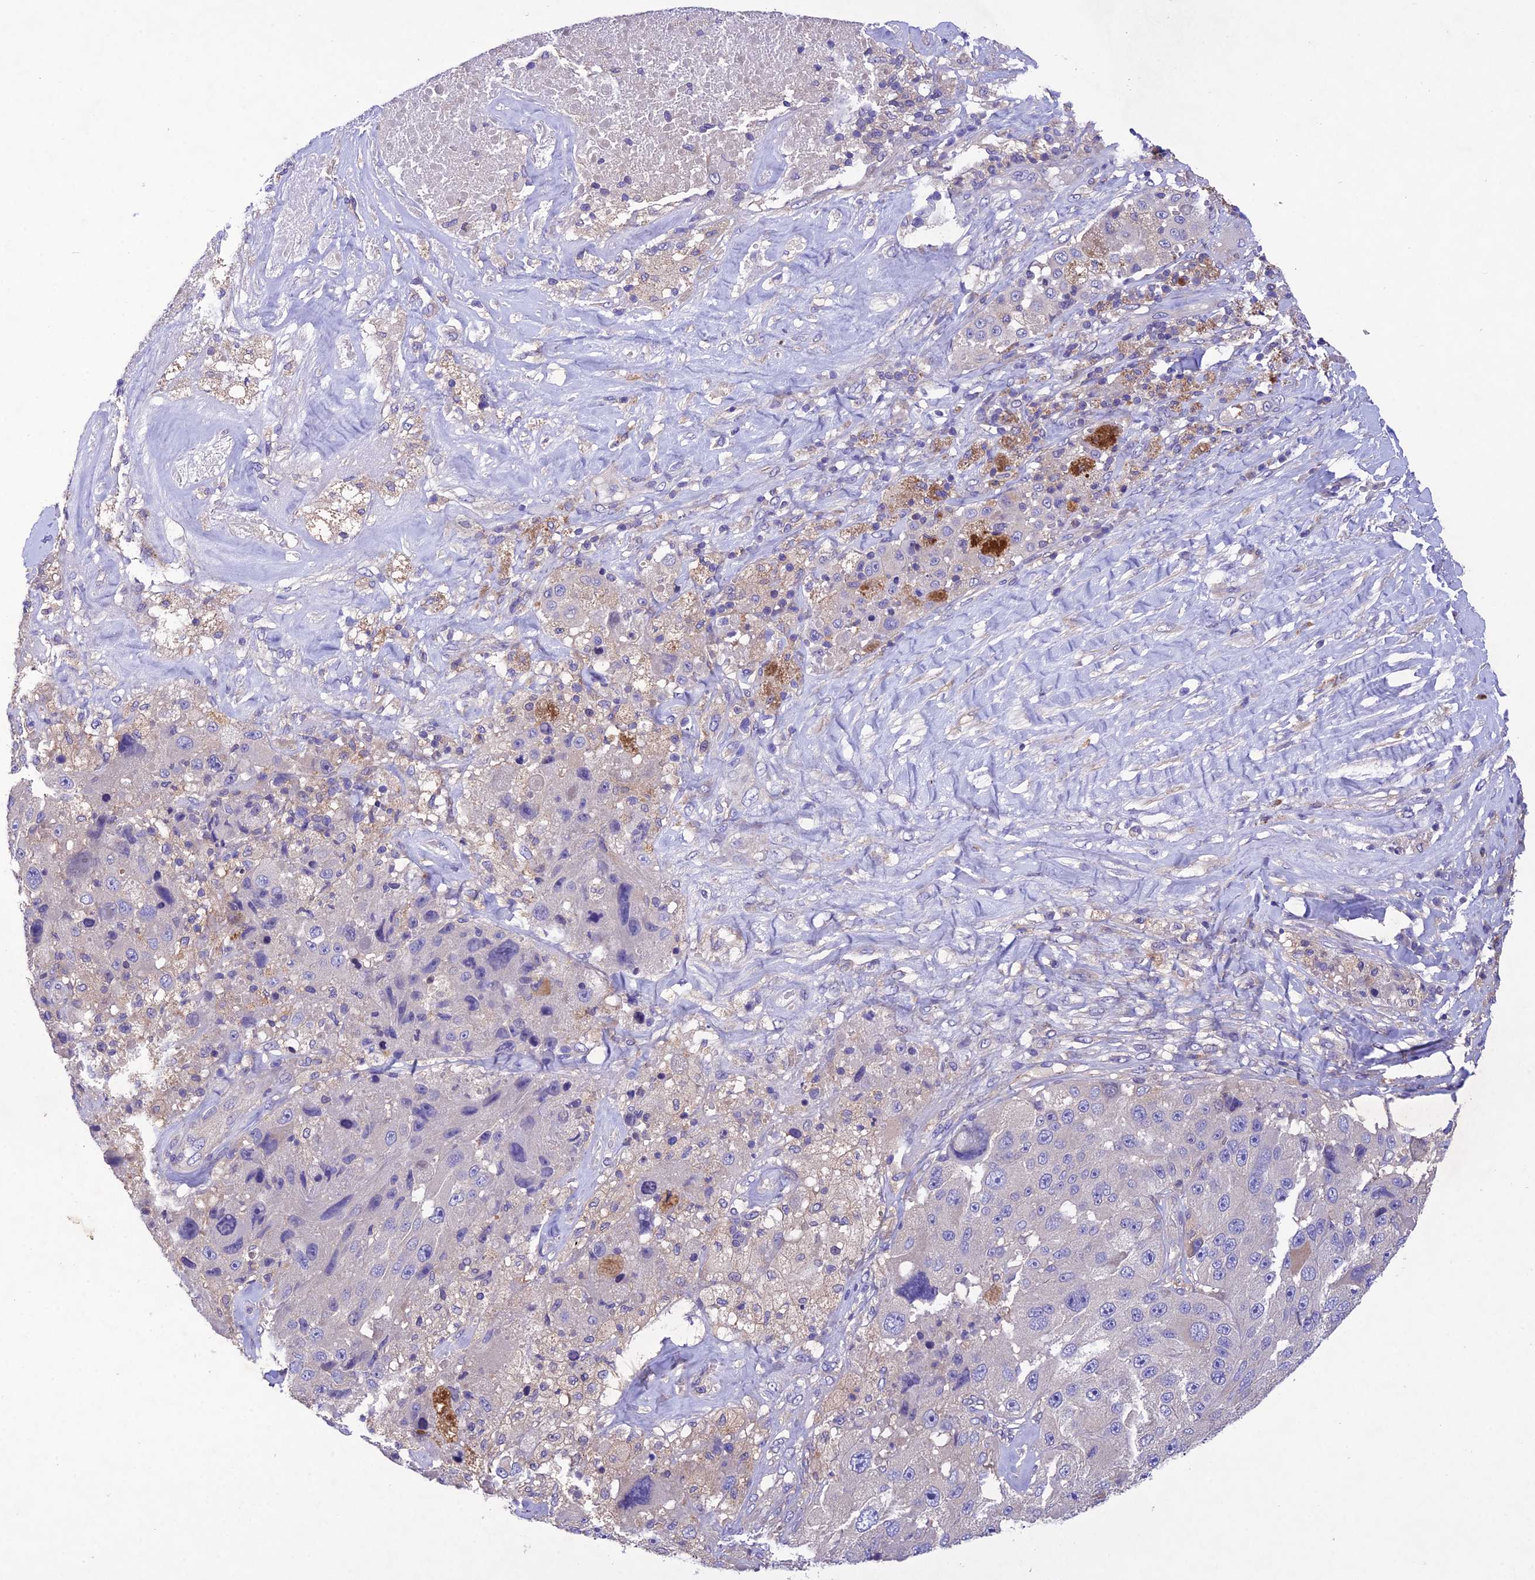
{"staining": {"intensity": "negative", "quantity": "none", "location": "none"}, "tissue": "melanoma", "cell_type": "Tumor cells", "image_type": "cancer", "snomed": [{"axis": "morphology", "description": "Malignant melanoma, Metastatic site"}, {"axis": "topography", "description": "Lymph node"}], "caption": "This histopathology image is of melanoma stained with immunohistochemistry to label a protein in brown with the nuclei are counter-stained blue. There is no positivity in tumor cells.", "gene": "SNX24", "patient": {"sex": "male", "age": 62}}